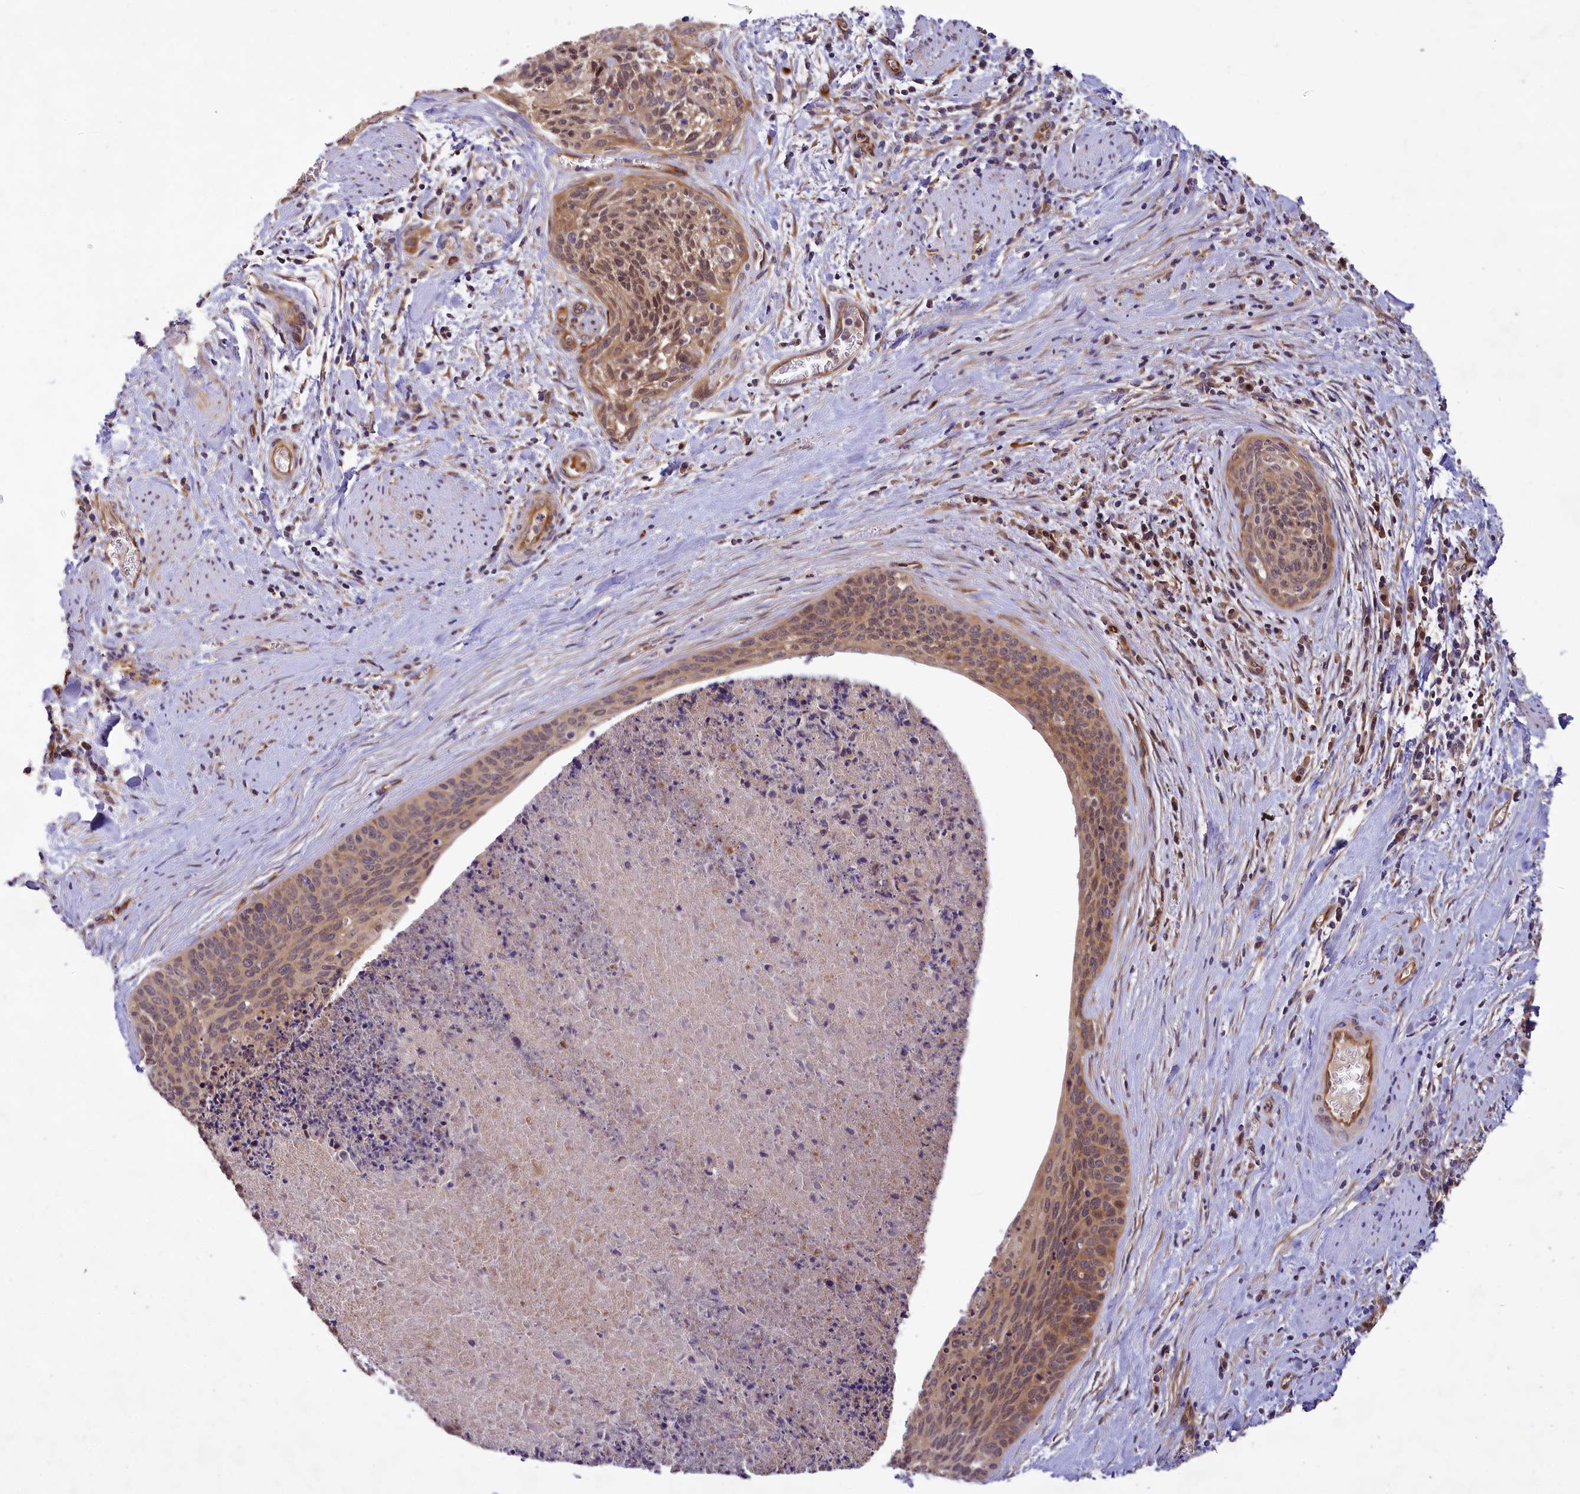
{"staining": {"intensity": "moderate", "quantity": ">75%", "location": "cytoplasmic/membranous,nuclear"}, "tissue": "cervical cancer", "cell_type": "Tumor cells", "image_type": "cancer", "snomed": [{"axis": "morphology", "description": "Squamous cell carcinoma, NOS"}, {"axis": "topography", "description": "Cervix"}], "caption": "Tumor cells reveal medium levels of moderate cytoplasmic/membranous and nuclear positivity in about >75% of cells in human cervical squamous cell carcinoma.", "gene": "PKN2", "patient": {"sex": "female", "age": 55}}